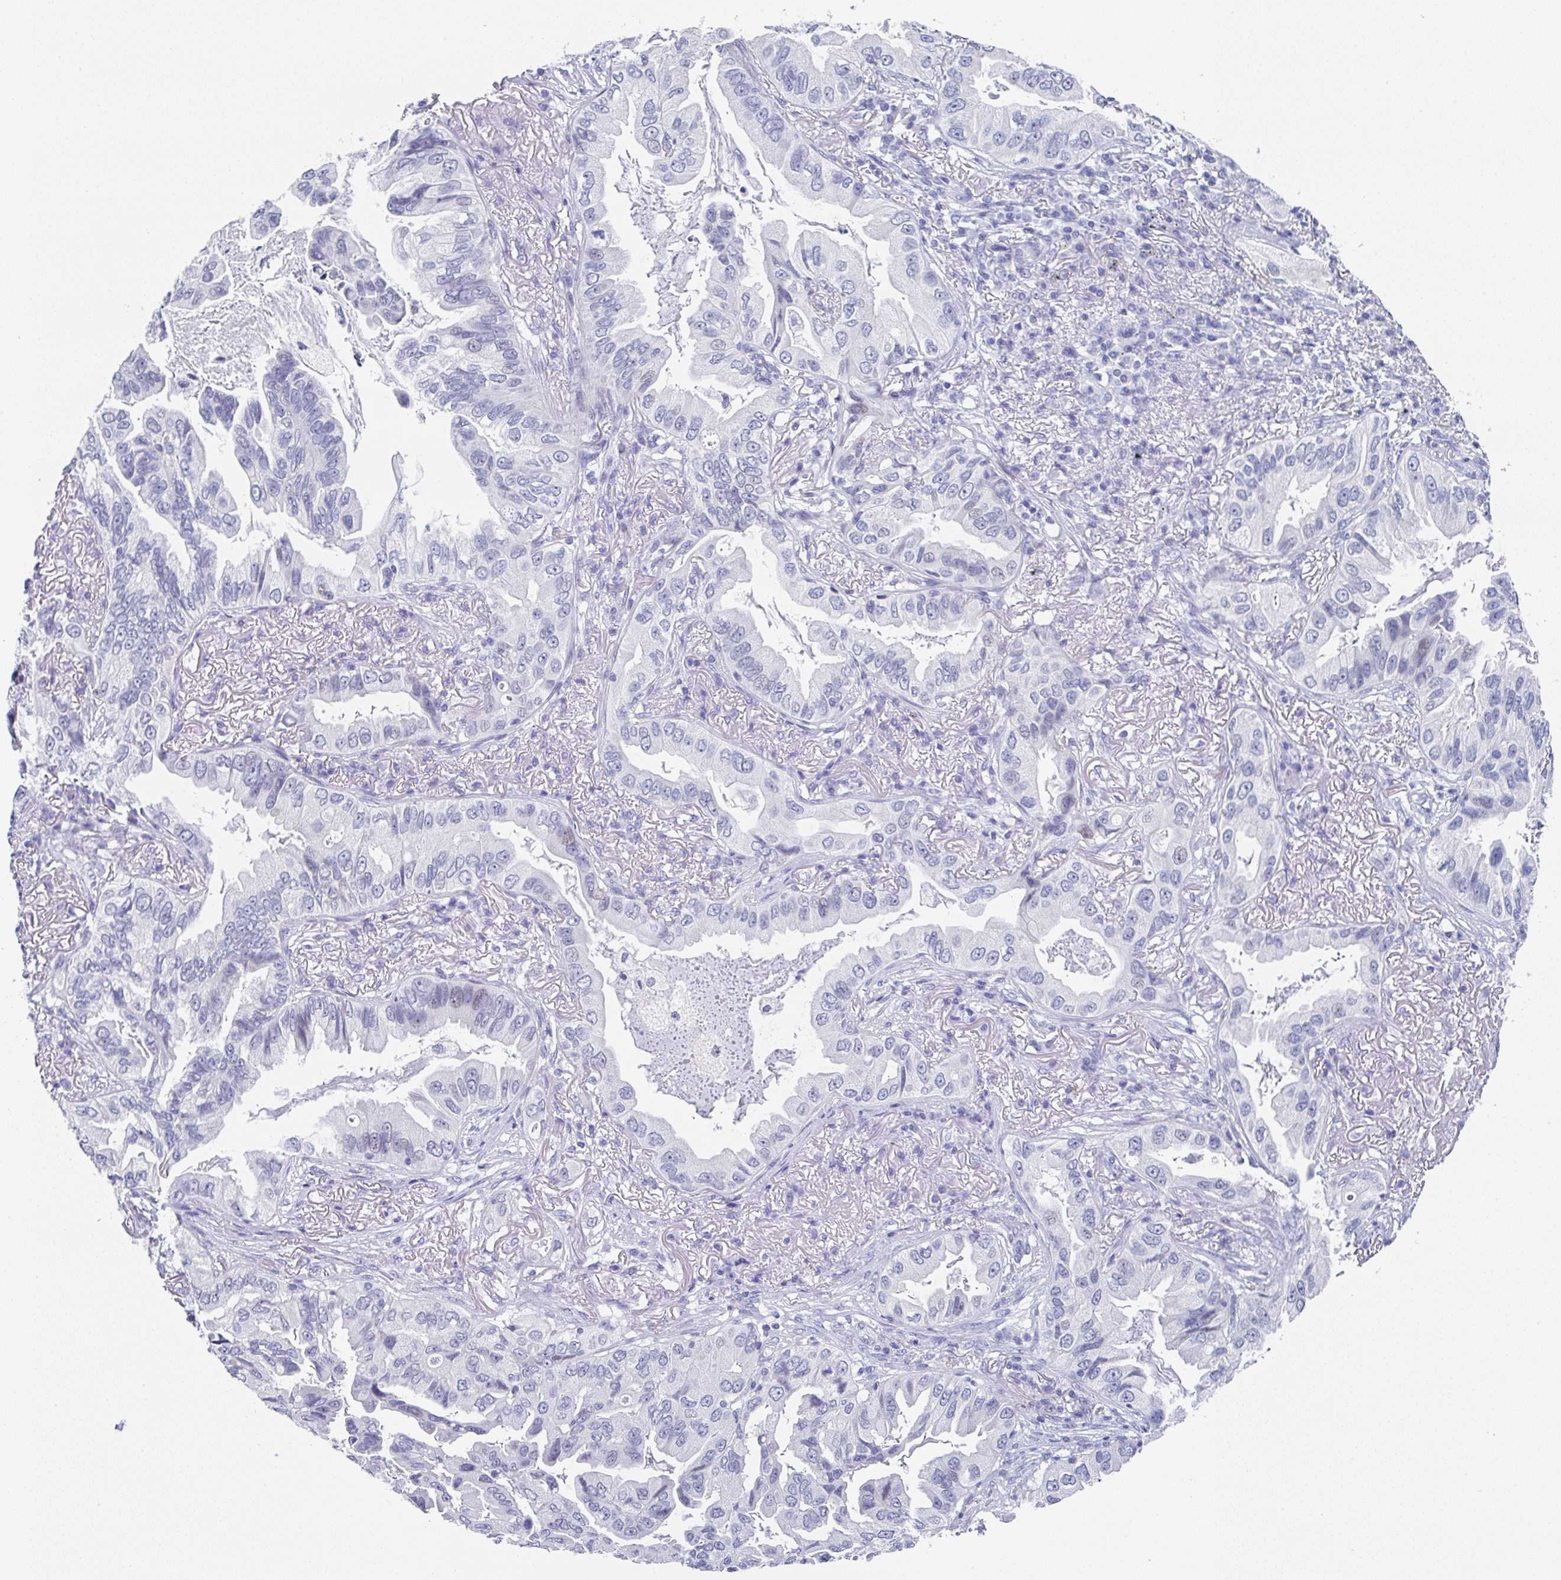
{"staining": {"intensity": "negative", "quantity": "none", "location": "none"}, "tissue": "lung cancer", "cell_type": "Tumor cells", "image_type": "cancer", "snomed": [{"axis": "morphology", "description": "Adenocarcinoma, NOS"}, {"axis": "topography", "description": "Lung"}], "caption": "This is an IHC micrograph of human lung cancer. There is no expression in tumor cells.", "gene": "TNFRSF8", "patient": {"sex": "female", "age": 69}}